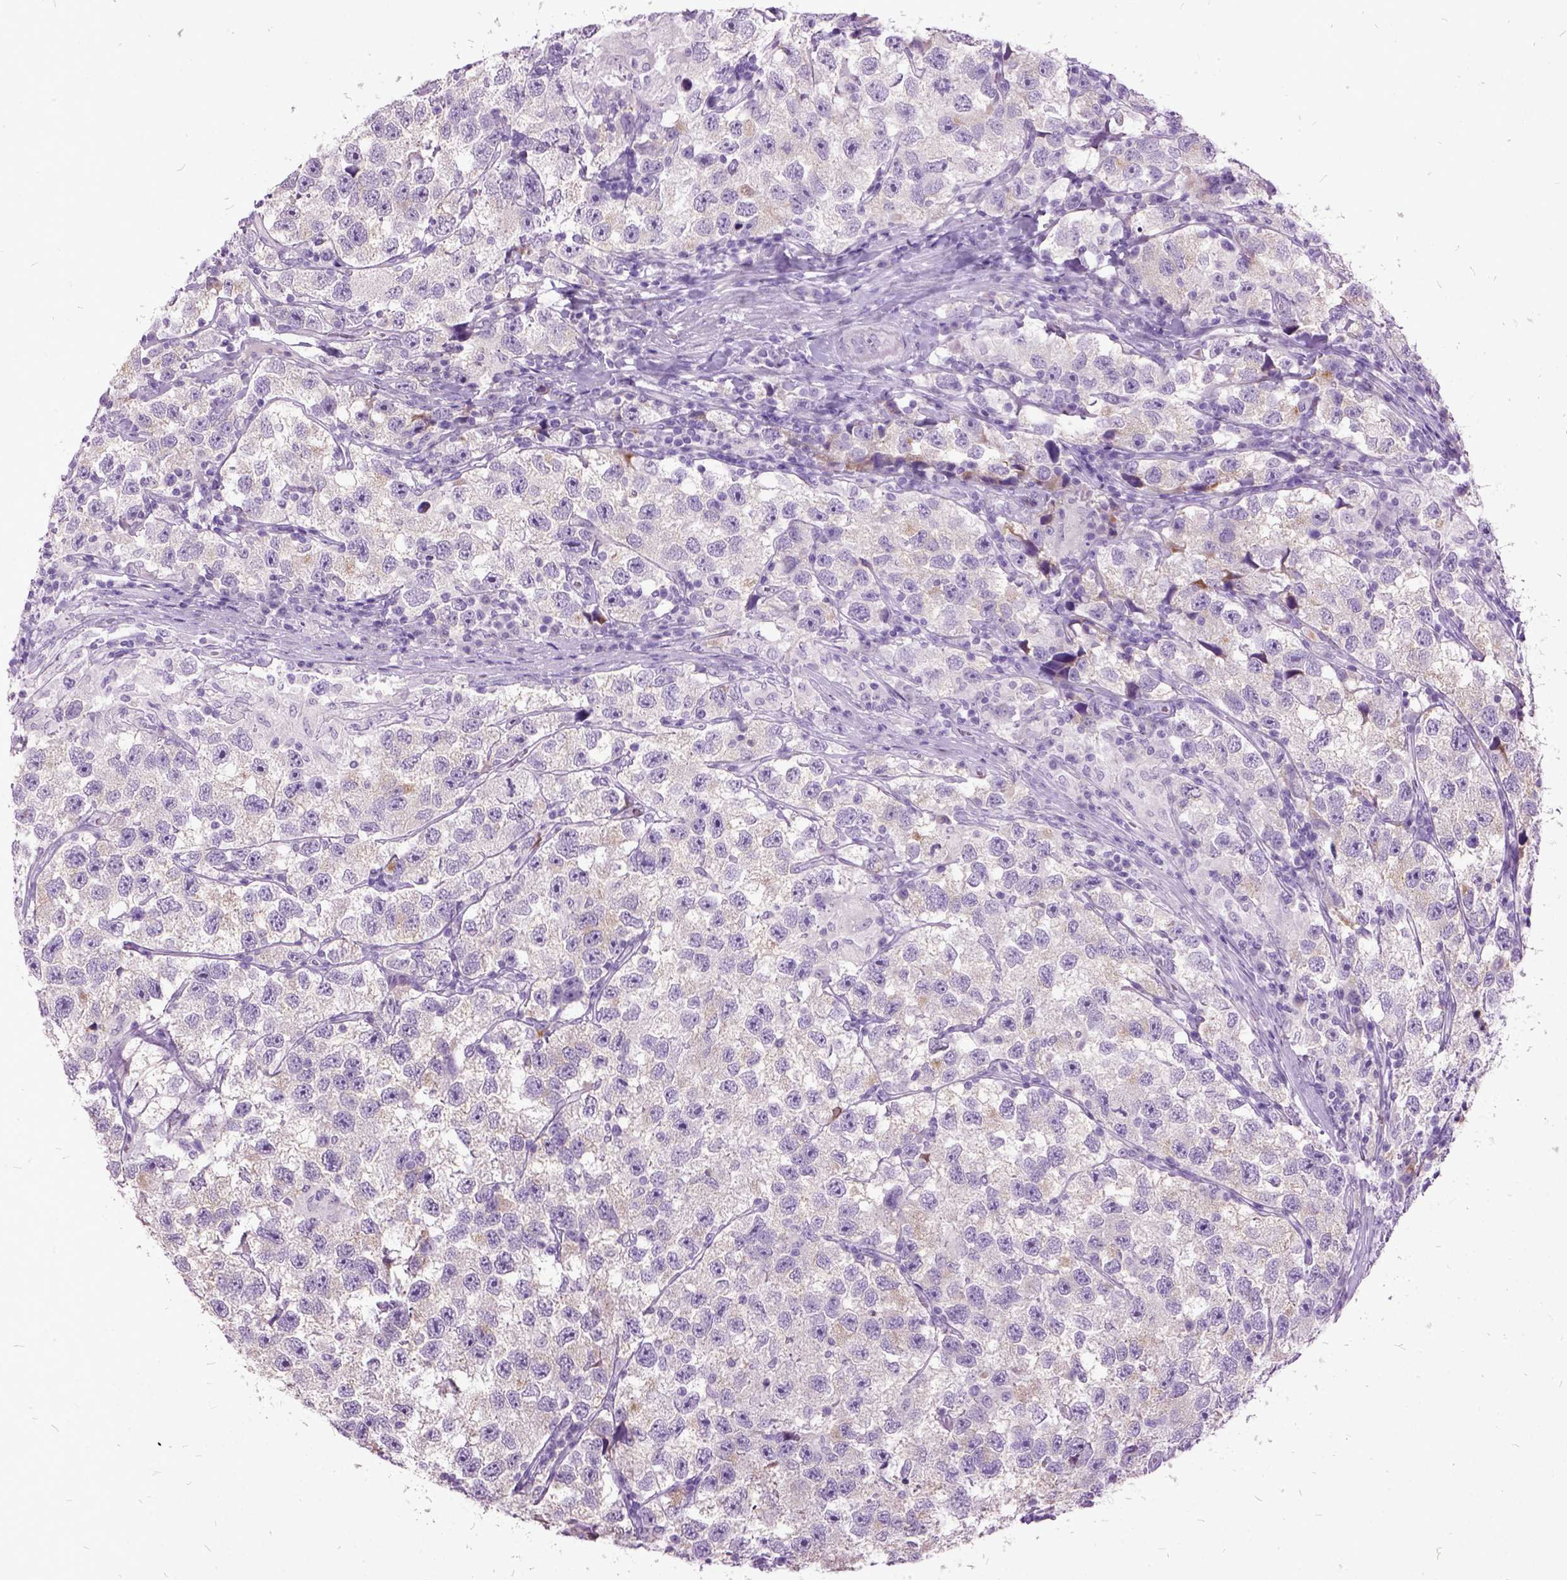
{"staining": {"intensity": "negative", "quantity": "none", "location": "none"}, "tissue": "testis cancer", "cell_type": "Tumor cells", "image_type": "cancer", "snomed": [{"axis": "morphology", "description": "Seminoma, NOS"}, {"axis": "topography", "description": "Testis"}], "caption": "DAB (3,3'-diaminobenzidine) immunohistochemical staining of human testis cancer shows no significant expression in tumor cells. Nuclei are stained in blue.", "gene": "MME", "patient": {"sex": "male", "age": 26}}